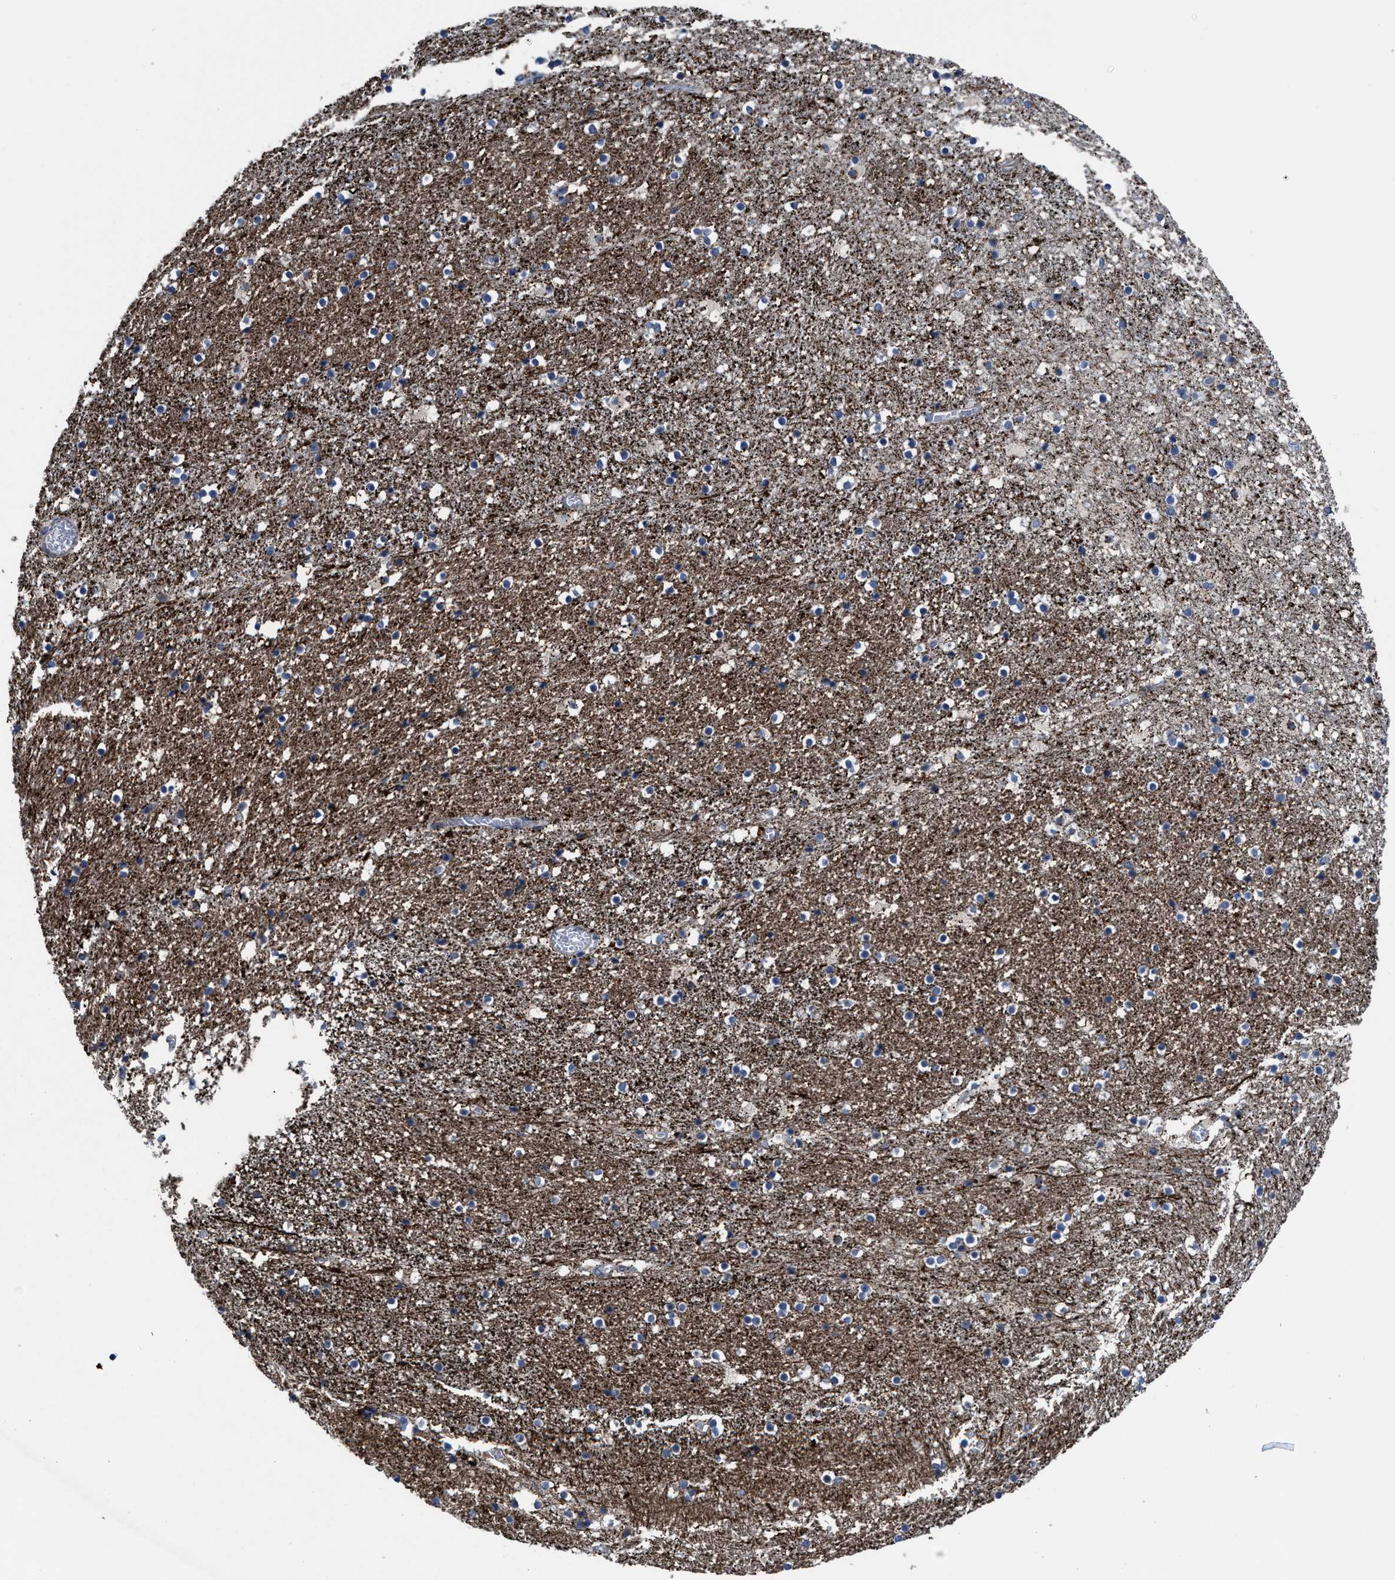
{"staining": {"intensity": "weak", "quantity": "<25%", "location": "cytoplasmic/membranous"}, "tissue": "caudate", "cell_type": "Glial cells", "image_type": "normal", "snomed": [{"axis": "morphology", "description": "Normal tissue, NOS"}, {"axis": "topography", "description": "Lateral ventricle wall"}], "caption": "Immunohistochemistry (IHC) photomicrograph of benign human caudate stained for a protein (brown), which shows no positivity in glial cells. The staining is performed using DAB brown chromogen with nuclei counter-stained in using hematoxylin.", "gene": "HAUS6", "patient": {"sex": "male", "age": 45}}